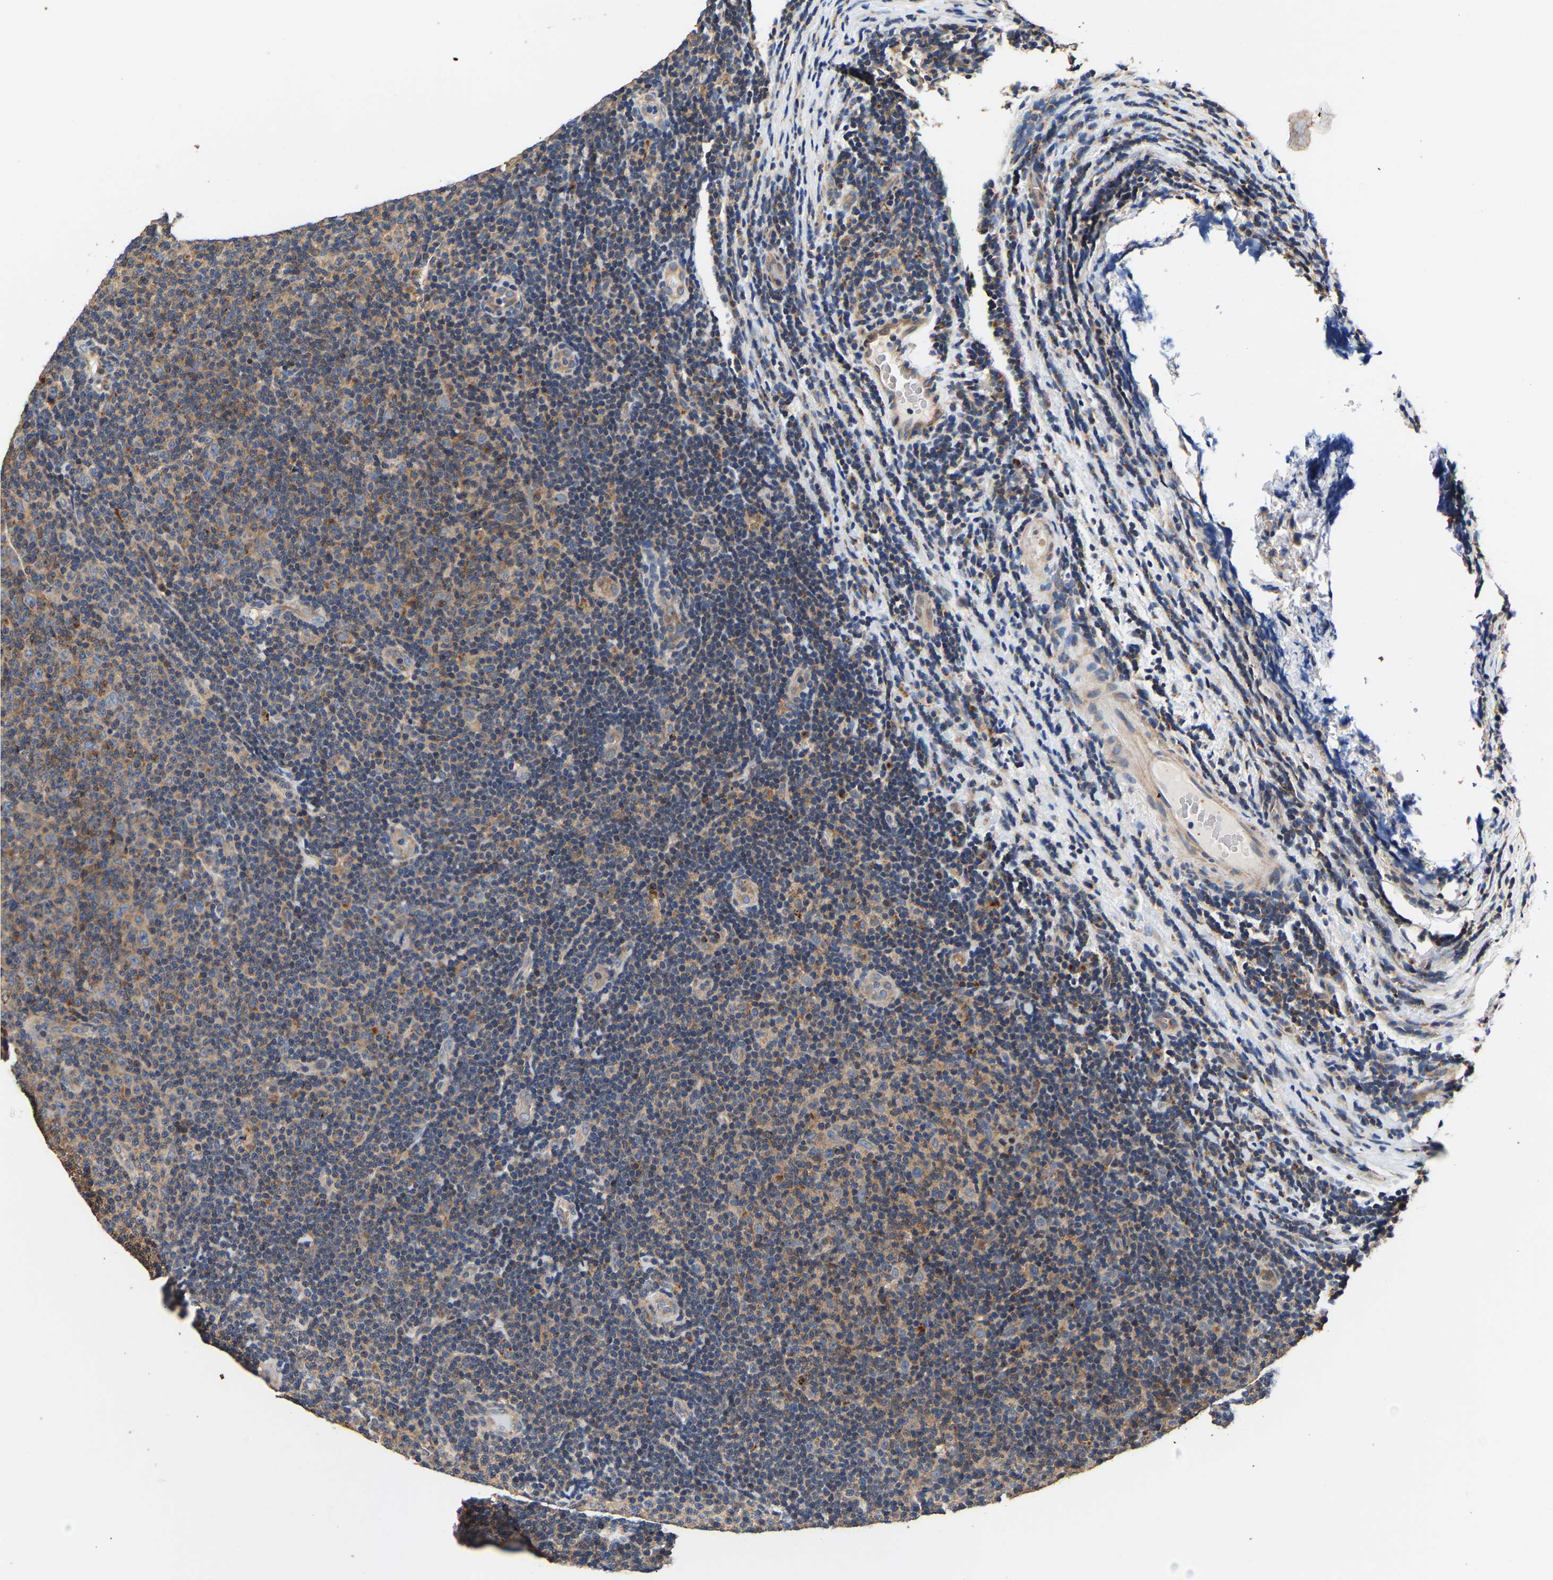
{"staining": {"intensity": "weak", "quantity": "25%-75%", "location": "cytoplasmic/membranous"}, "tissue": "lymphoma", "cell_type": "Tumor cells", "image_type": "cancer", "snomed": [{"axis": "morphology", "description": "Malignant lymphoma, non-Hodgkin's type, Low grade"}, {"axis": "topography", "description": "Lymph node"}], "caption": "Protein expression analysis of malignant lymphoma, non-Hodgkin's type (low-grade) reveals weak cytoplasmic/membranous expression in approximately 25%-75% of tumor cells. The protein is stained brown, and the nuclei are stained in blue (DAB IHC with brightfield microscopy, high magnification).", "gene": "LRBA", "patient": {"sex": "male", "age": 83}}